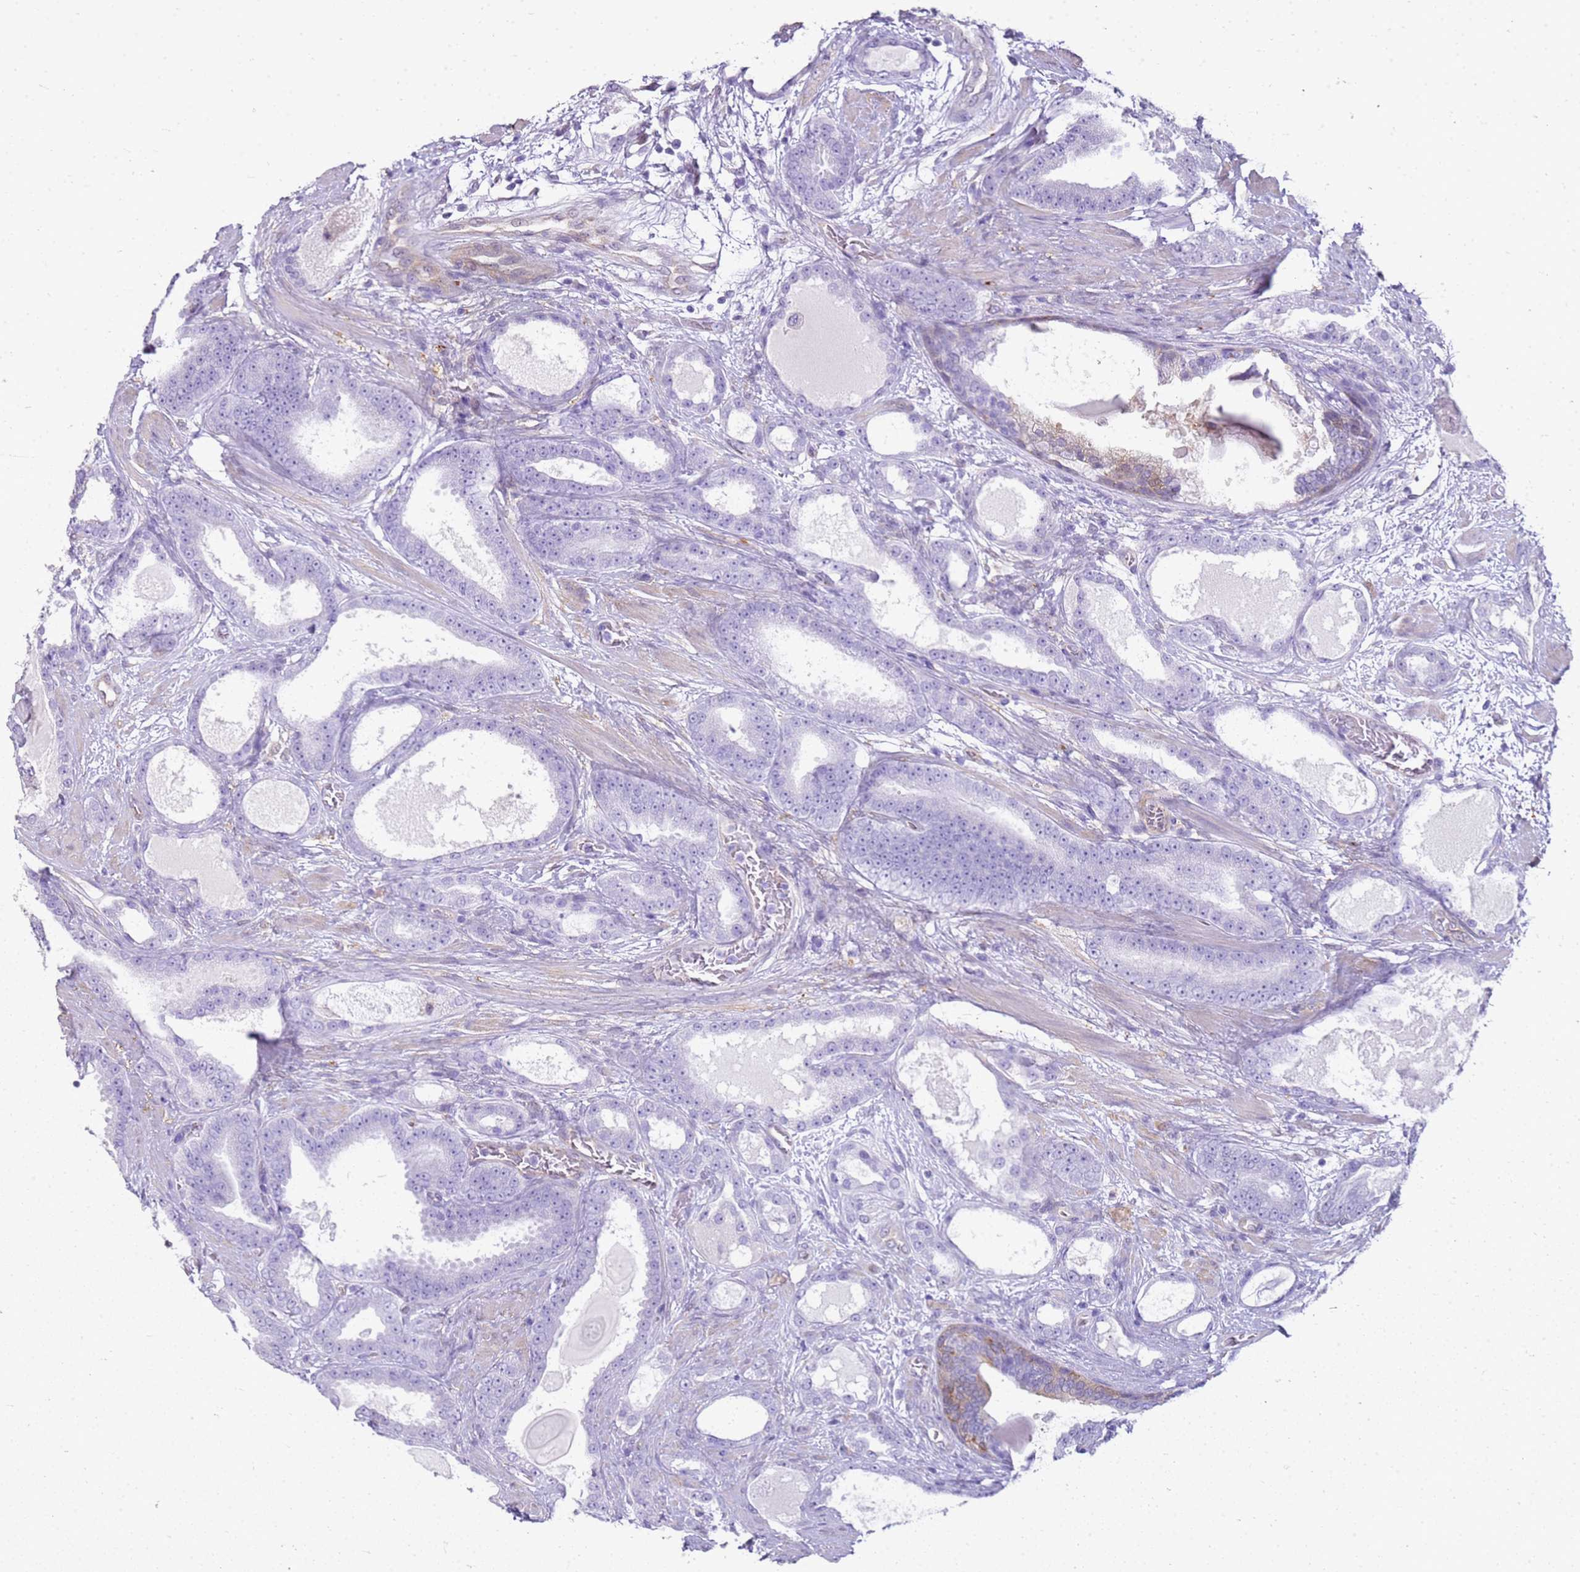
{"staining": {"intensity": "negative", "quantity": "none", "location": "none"}, "tissue": "prostate cancer", "cell_type": "Tumor cells", "image_type": "cancer", "snomed": [{"axis": "morphology", "description": "Adenocarcinoma, High grade"}, {"axis": "topography", "description": "Prostate"}], "caption": "The photomicrograph shows no staining of tumor cells in prostate adenocarcinoma (high-grade).", "gene": "HSPB1", "patient": {"sex": "male", "age": 60}}